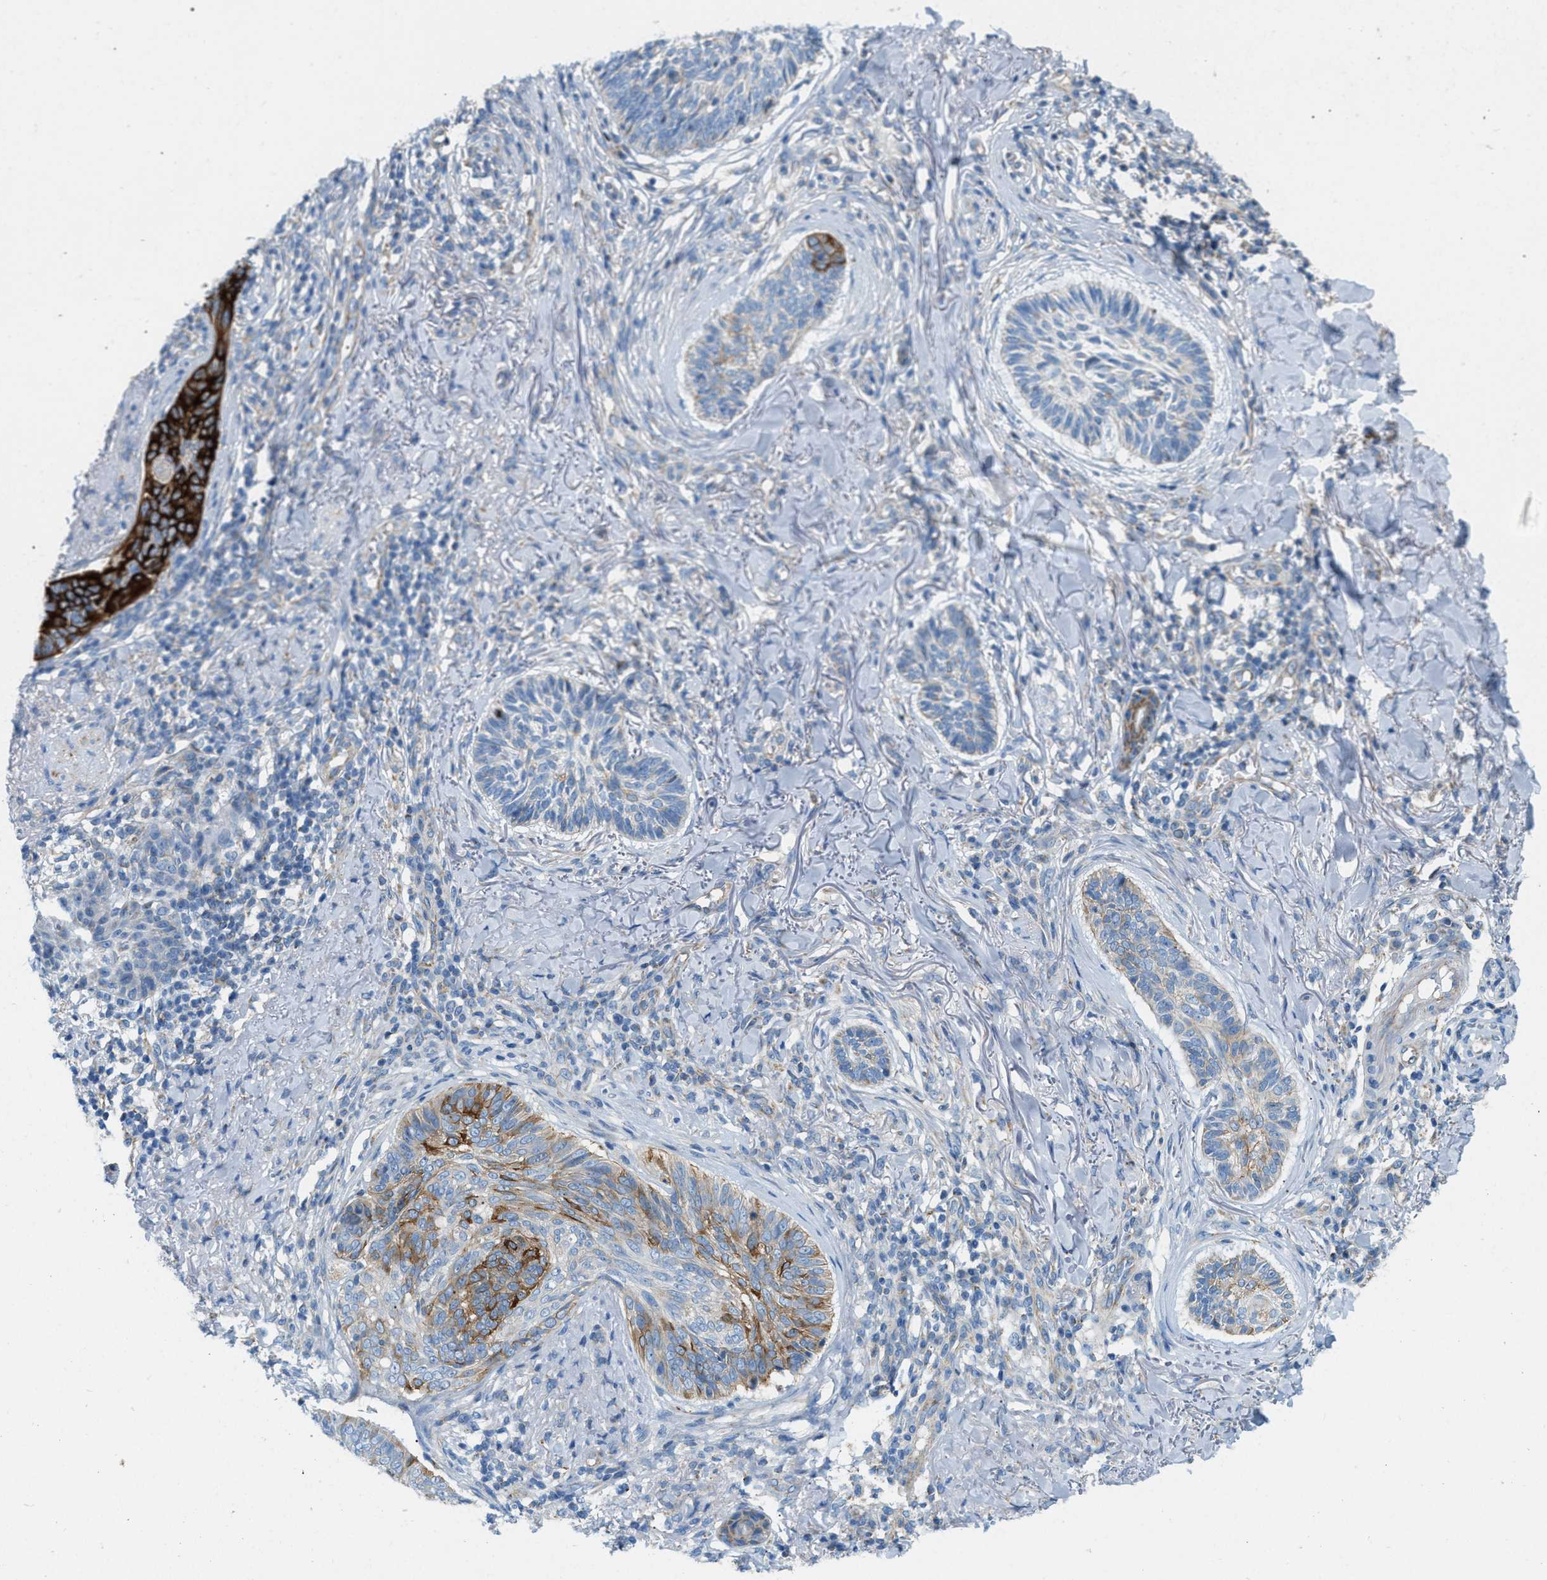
{"staining": {"intensity": "strong", "quantity": "25%-75%", "location": "cytoplasmic/membranous"}, "tissue": "skin cancer", "cell_type": "Tumor cells", "image_type": "cancer", "snomed": [{"axis": "morphology", "description": "Basal cell carcinoma"}, {"axis": "topography", "description": "Skin"}], "caption": "High-power microscopy captured an immunohistochemistry histopathology image of skin cancer (basal cell carcinoma), revealing strong cytoplasmic/membranous staining in approximately 25%-75% of tumor cells. The staining is performed using DAB brown chromogen to label protein expression. The nuclei are counter-stained blue using hematoxylin.", "gene": "JADE1", "patient": {"sex": "male", "age": 43}}